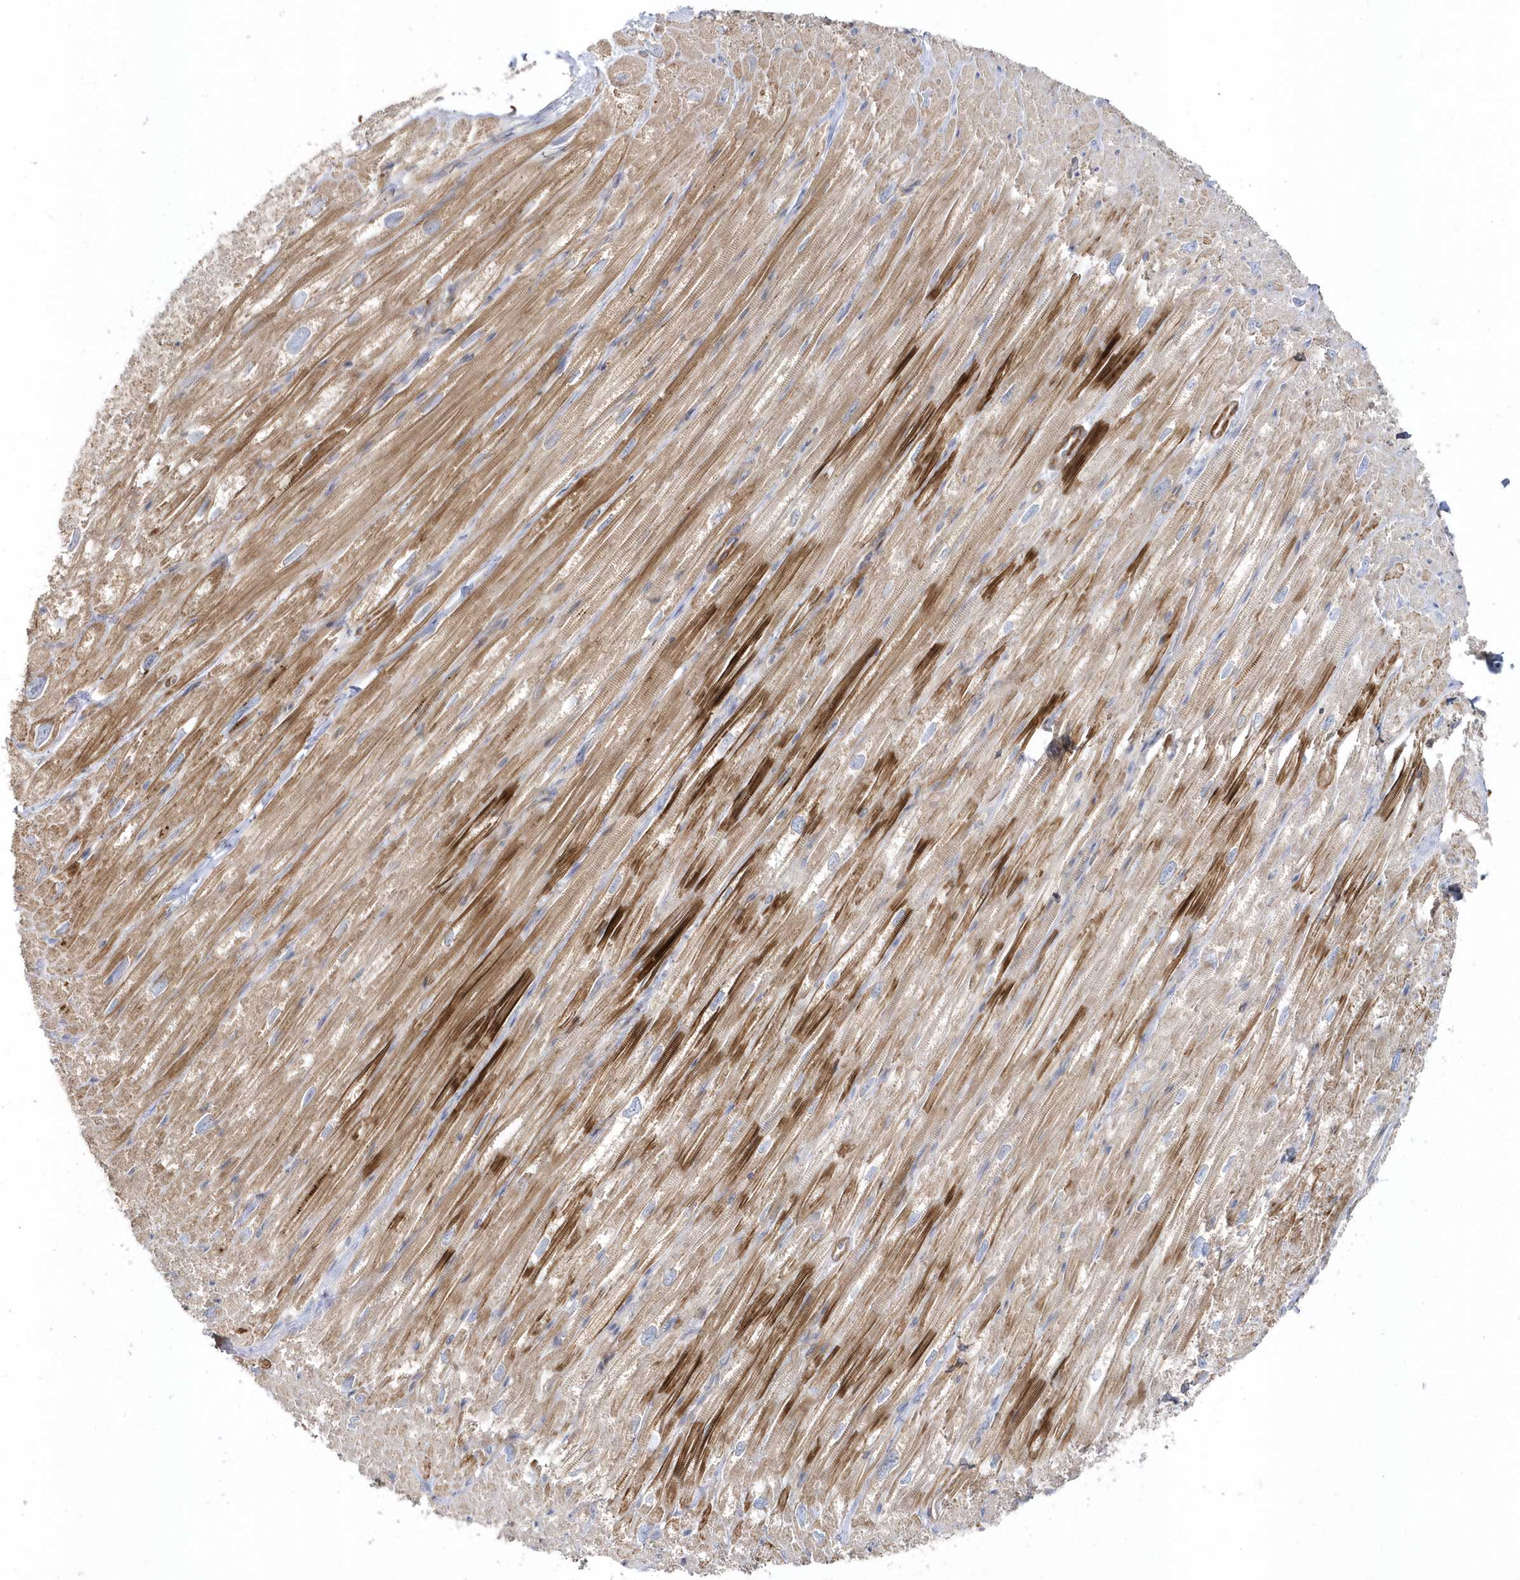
{"staining": {"intensity": "strong", "quantity": "25%-75%", "location": "cytoplasmic/membranous"}, "tissue": "heart muscle", "cell_type": "Cardiomyocytes", "image_type": "normal", "snomed": [{"axis": "morphology", "description": "Normal tissue, NOS"}, {"axis": "topography", "description": "Heart"}], "caption": "Brown immunohistochemical staining in unremarkable human heart muscle reveals strong cytoplasmic/membranous expression in about 25%-75% of cardiomyocytes. (Brightfield microscopy of DAB IHC at high magnification).", "gene": "LEXM", "patient": {"sex": "male", "age": 50}}